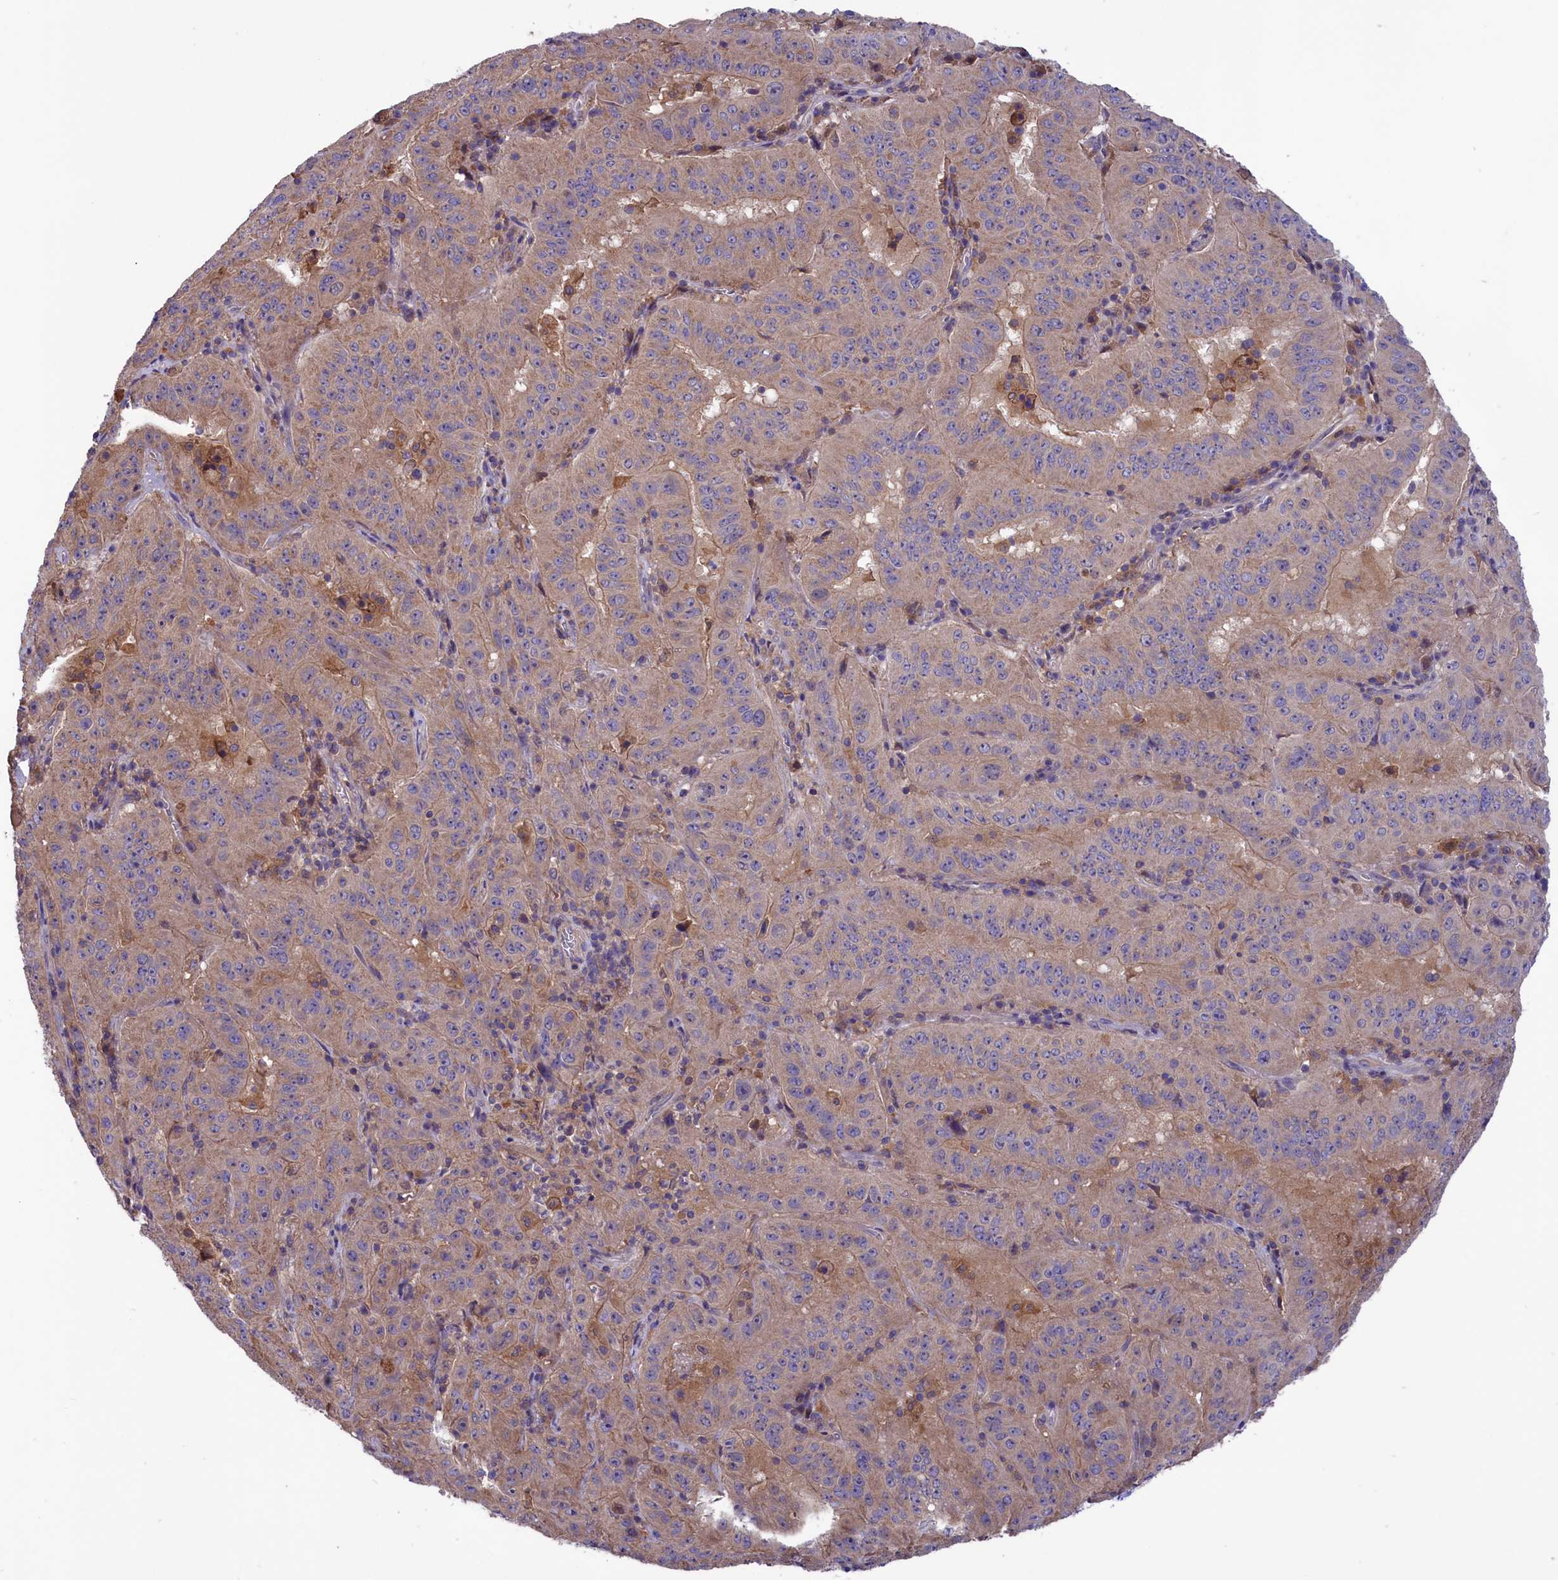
{"staining": {"intensity": "weak", "quantity": "25%-75%", "location": "cytoplasmic/membranous"}, "tissue": "pancreatic cancer", "cell_type": "Tumor cells", "image_type": "cancer", "snomed": [{"axis": "morphology", "description": "Adenocarcinoma, NOS"}, {"axis": "topography", "description": "Pancreas"}], "caption": "Immunohistochemical staining of pancreatic adenocarcinoma shows low levels of weak cytoplasmic/membranous protein staining in approximately 25%-75% of tumor cells.", "gene": "AMDHD2", "patient": {"sex": "male", "age": 63}}